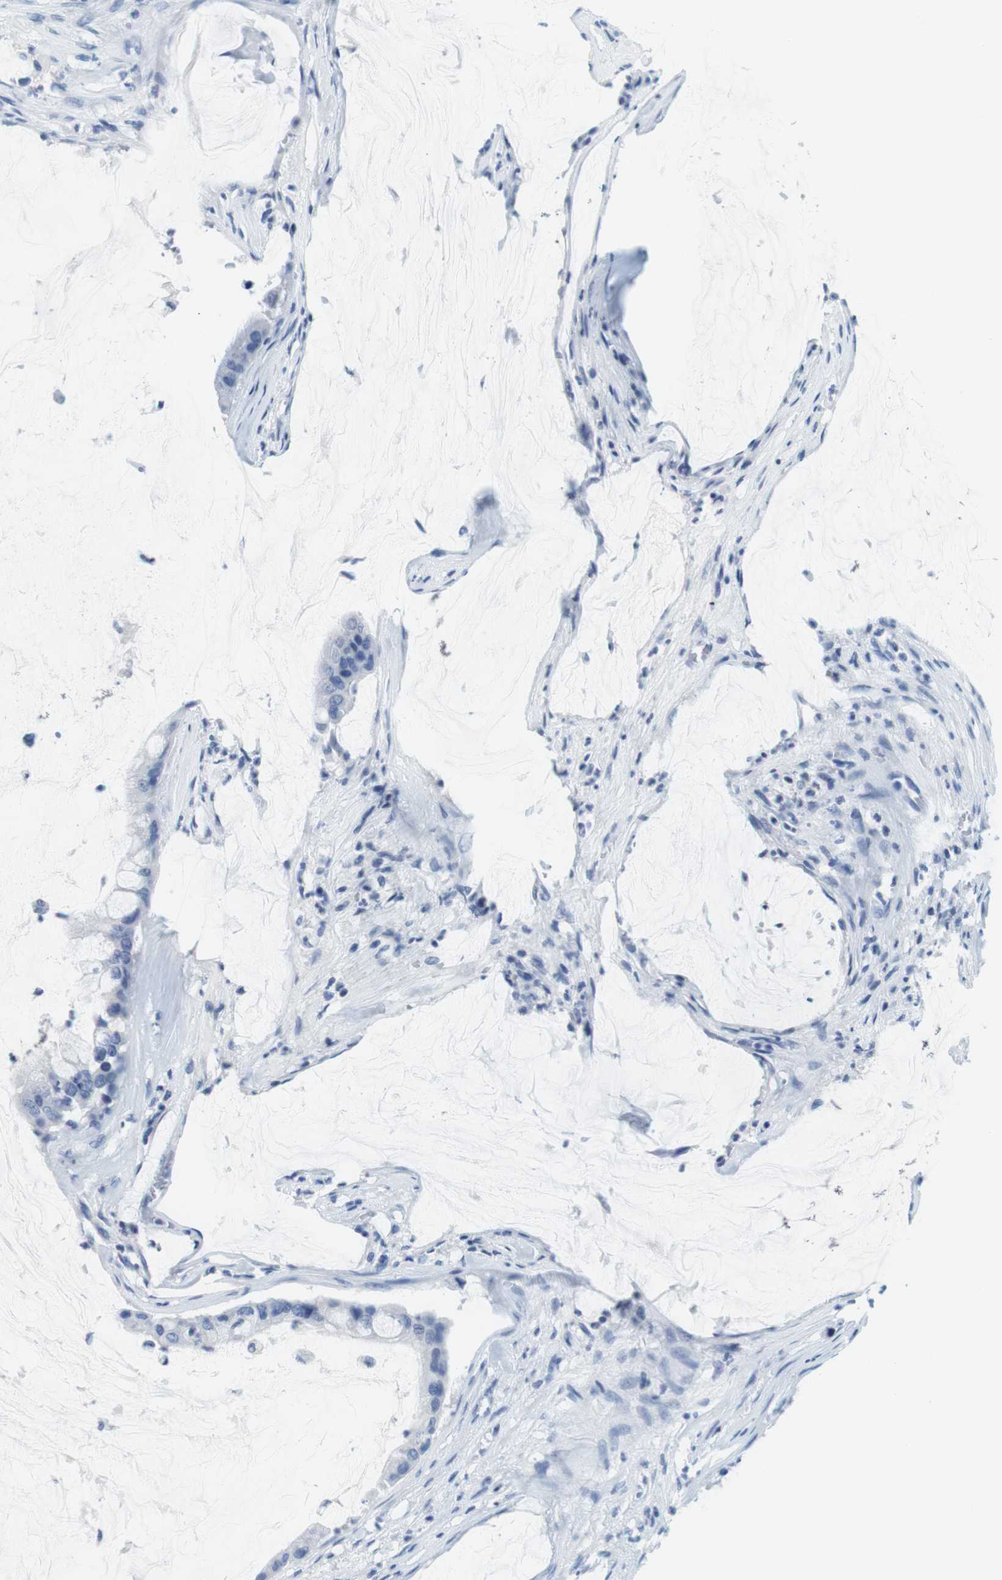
{"staining": {"intensity": "negative", "quantity": "none", "location": "none"}, "tissue": "pancreatic cancer", "cell_type": "Tumor cells", "image_type": "cancer", "snomed": [{"axis": "morphology", "description": "Adenocarcinoma, NOS"}, {"axis": "topography", "description": "Pancreas"}], "caption": "Tumor cells show no significant protein staining in pancreatic cancer (adenocarcinoma).", "gene": "CYP2C9", "patient": {"sex": "male", "age": 41}}